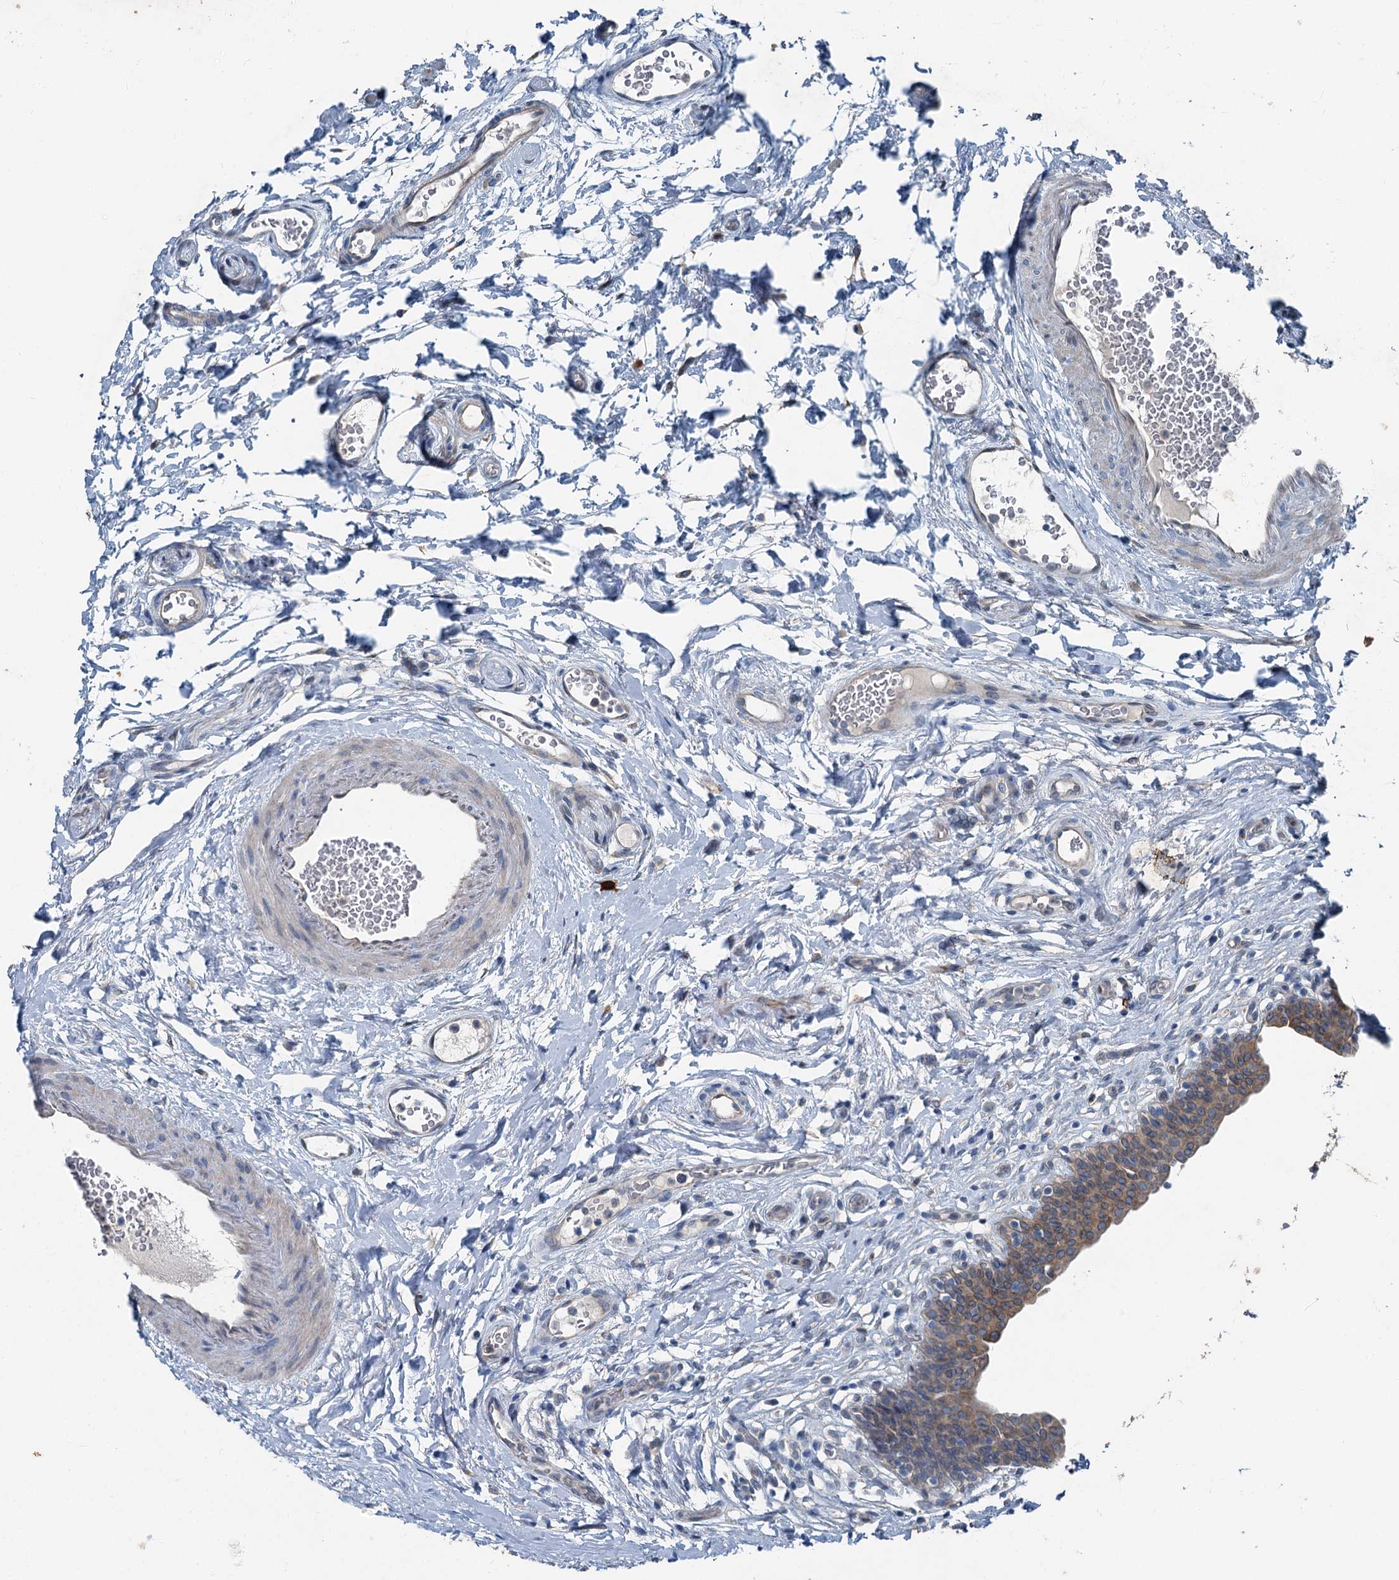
{"staining": {"intensity": "moderate", "quantity": ">75%", "location": "cytoplasmic/membranous"}, "tissue": "urinary bladder", "cell_type": "Urothelial cells", "image_type": "normal", "snomed": [{"axis": "morphology", "description": "Normal tissue, NOS"}, {"axis": "topography", "description": "Urinary bladder"}], "caption": "Immunohistochemistry (IHC) histopathology image of benign urinary bladder: urinary bladder stained using IHC reveals medium levels of moderate protein expression localized specifically in the cytoplasmic/membranous of urothelial cells, appearing as a cytoplasmic/membranous brown color.", "gene": "C6orf120", "patient": {"sex": "male", "age": 83}}